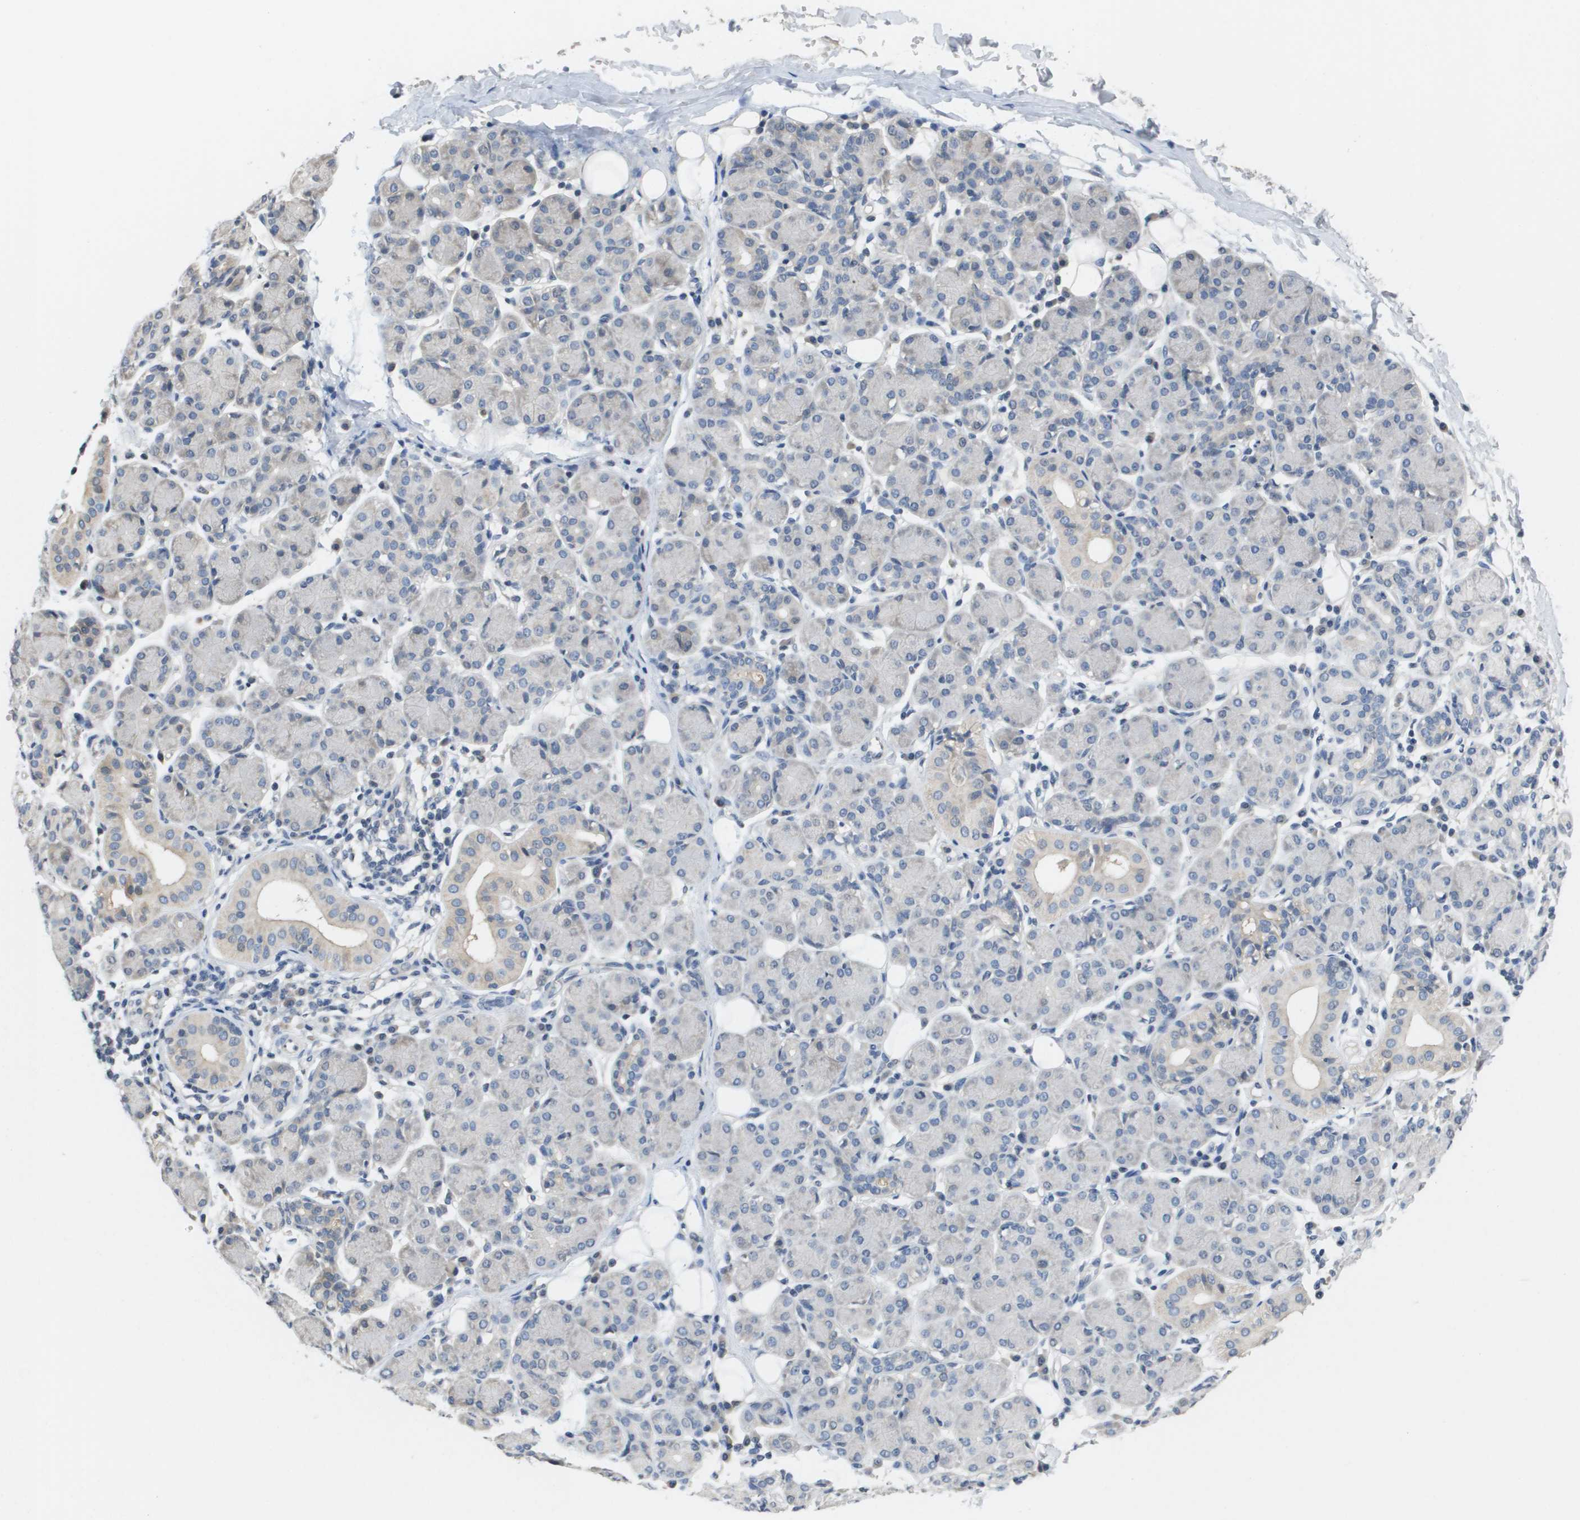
{"staining": {"intensity": "weak", "quantity": "<25%", "location": "cytoplasmic/membranous"}, "tissue": "salivary gland", "cell_type": "Glandular cells", "image_type": "normal", "snomed": [{"axis": "morphology", "description": "Normal tissue, NOS"}, {"axis": "morphology", "description": "Inflammation, NOS"}, {"axis": "topography", "description": "Lymph node"}, {"axis": "topography", "description": "Salivary gland"}], "caption": "Protein analysis of unremarkable salivary gland exhibits no significant positivity in glandular cells.", "gene": "CAPN11", "patient": {"sex": "male", "age": 3}}